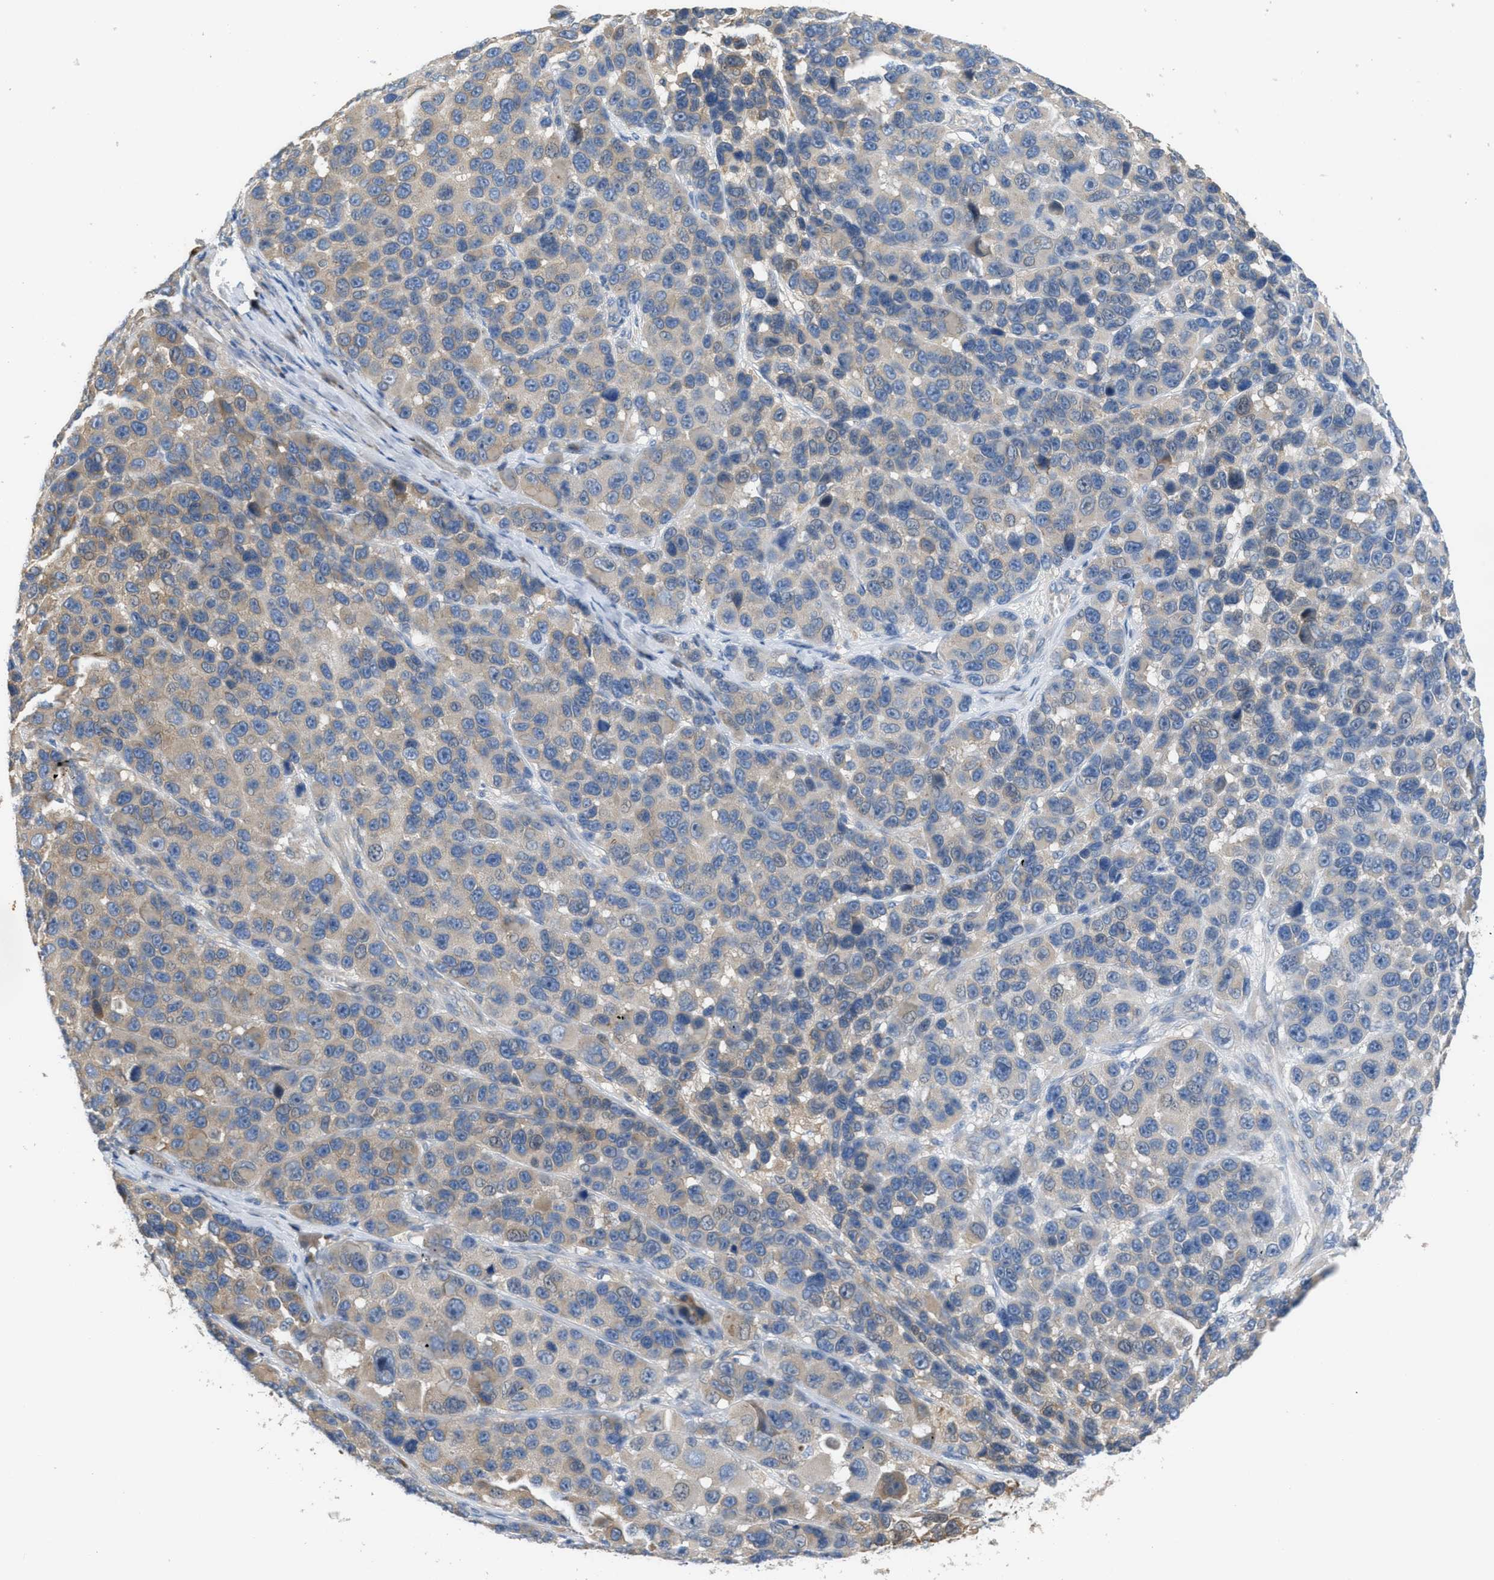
{"staining": {"intensity": "weak", "quantity": "25%-75%", "location": "cytoplasmic/membranous"}, "tissue": "melanoma", "cell_type": "Tumor cells", "image_type": "cancer", "snomed": [{"axis": "morphology", "description": "Malignant melanoma, NOS"}, {"axis": "topography", "description": "Skin"}], "caption": "Brown immunohistochemical staining in human melanoma exhibits weak cytoplasmic/membranous expression in approximately 25%-75% of tumor cells. (IHC, brightfield microscopy, high magnification).", "gene": "UBA5", "patient": {"sex": "male", "age": 53}}